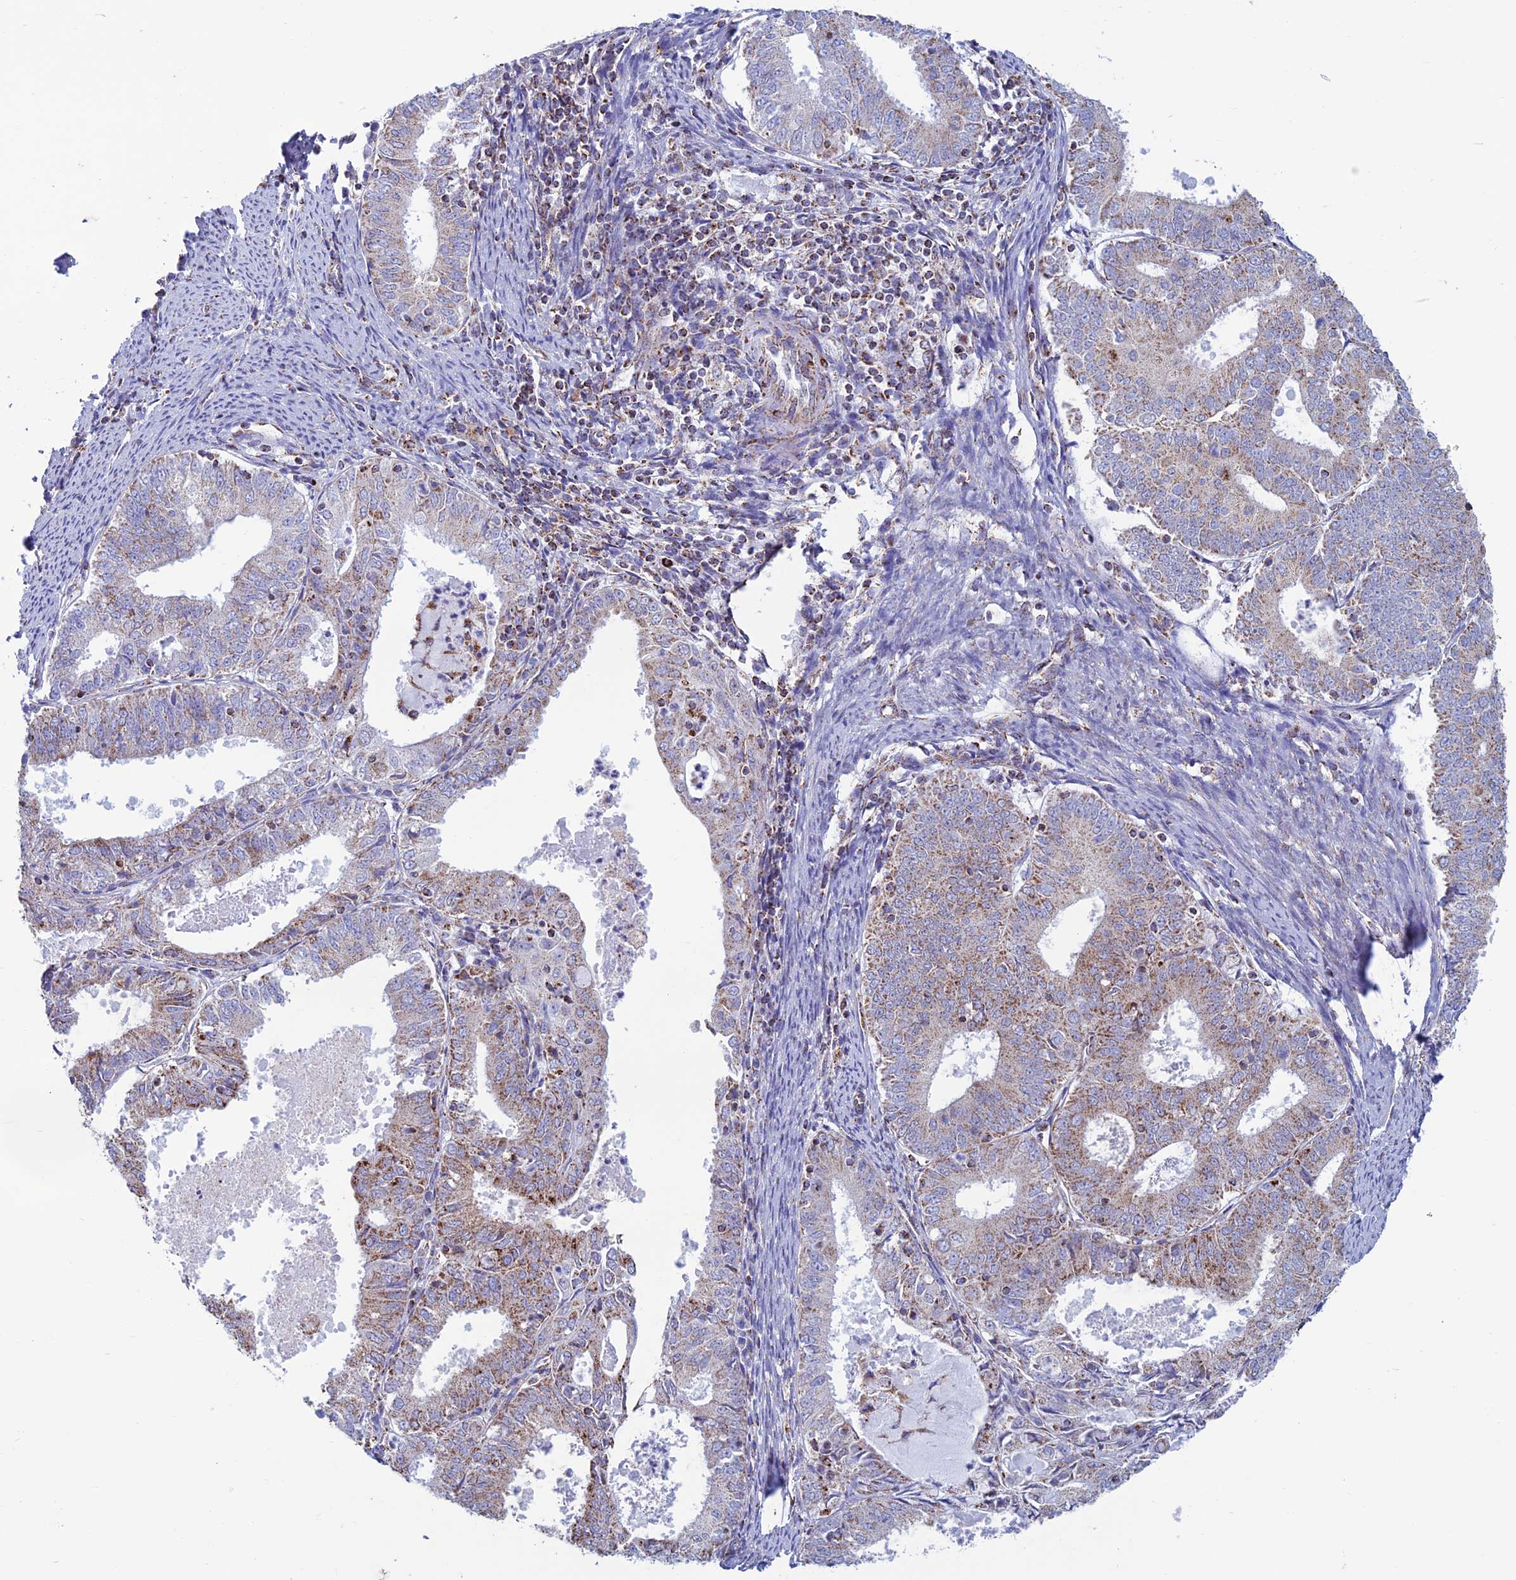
{"staining": {"intensity": "moderate", "quantity": "25%-75%", "location": "cytoplasmic/membranous"}, "tissue": "endometrial cancer", "cell_type": "Tumor cells", "image_type": "cancer", "snomed": [{"axis": "morphology", "description": "Adenocarcinoma, NOS"}, {"axis": "topography", "description": "Endometrium"}], "caption": "This image shows IHC staining of endometrial cancer (adenocarcinoma), with medium moderate cytoplasmic/membranous positivity in approximately 25%-75% of tumor cells.", "gene": "ZNG1B", "patient": {"sex": "female", "age": 57}}